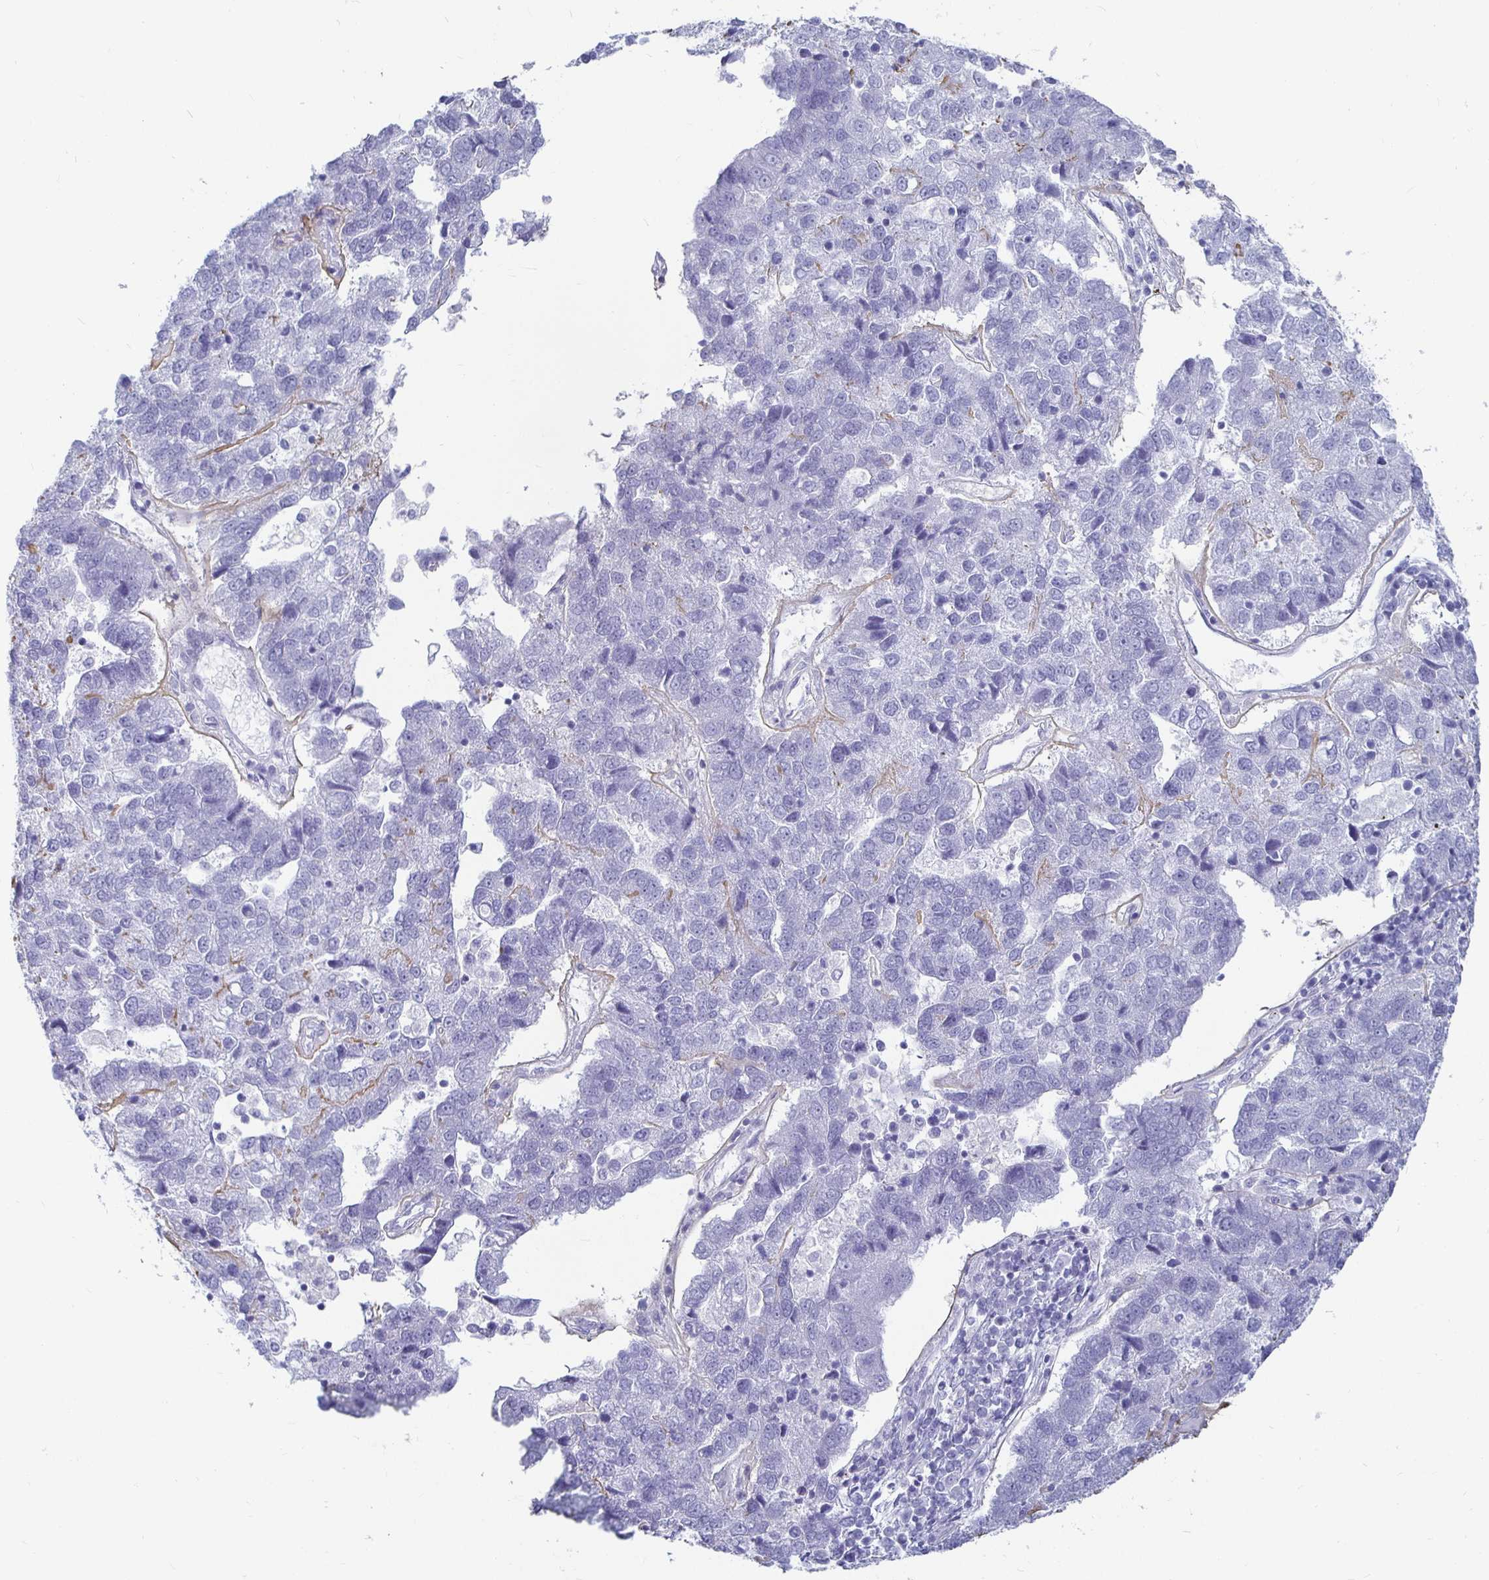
{"staining": {"intensity": "negative", "quantity": "none", "location": "none"}, "tissue": "pancreatic cancer", "cell_type": "Tumor cells", "image_type": "cancer", "snomed": [{"axis": "morphology", "description": "Adenocarcinoma, NOS"}, {"axis": "topography", "description": "Pancreas"}], "caption": "Tumor cells show no significant protein staining in pancreatic cancer.", "gene": "CA9", "patient": {"sex": "female", "age": 61}}